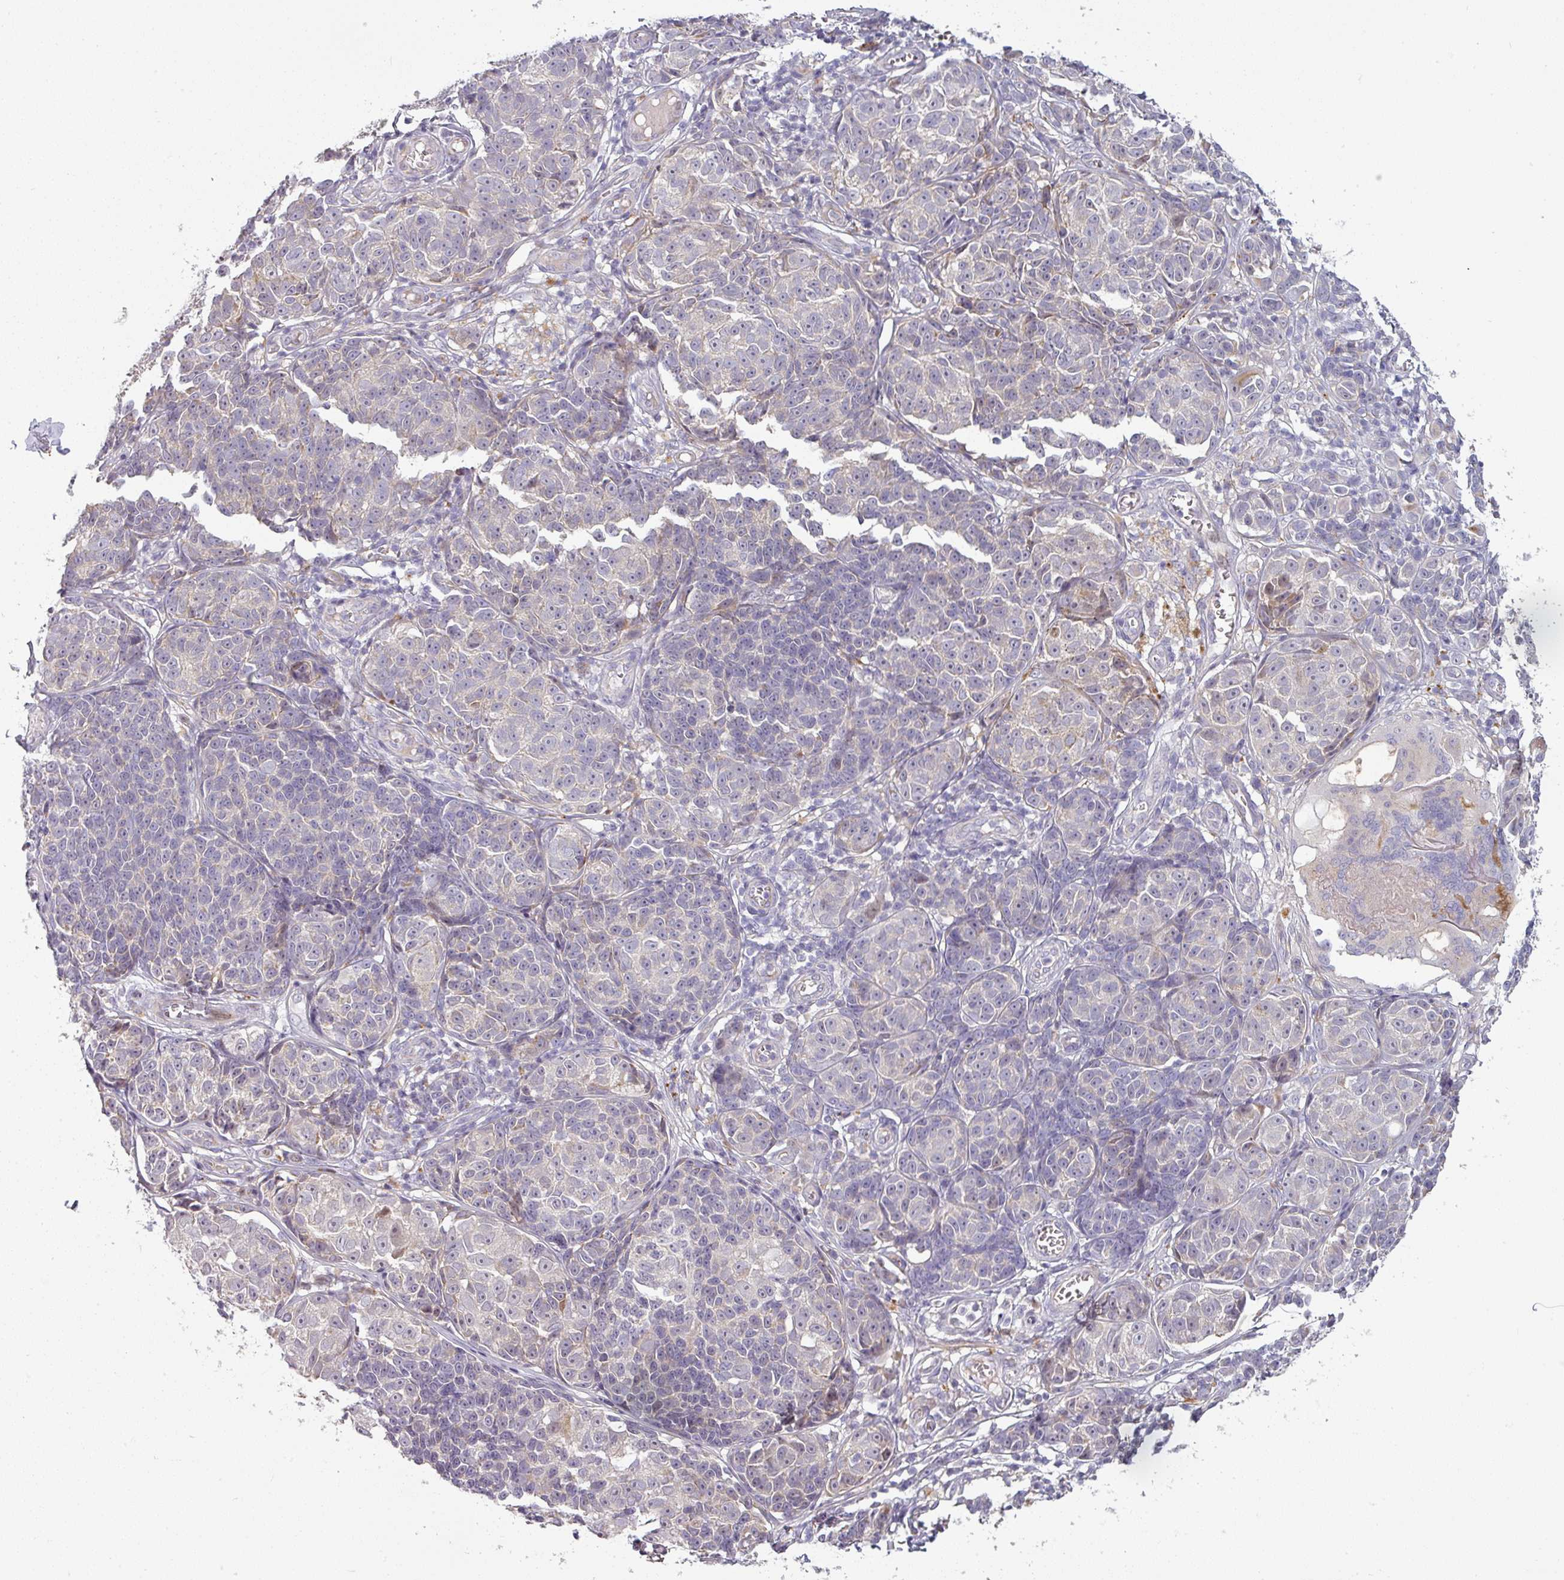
{"staining": {"intensity": "negative", "quantity": "none", "location": "none"}, "tissue": "melanoma", "cell_type": "Tumor cells", "image_type": "cancer", "snomed": [{"axis": "morphology", "description": "Malignant melanoma, NOS"}, {"axis": "topography", "description": "Skin"}], "caption": "The immunohistochemistry (IHC) image has no significant positivity in tumor cells of malignant melanoma tissue.", "gene": "C2orf16", "patient": {"sex": "male", "age": 73}}